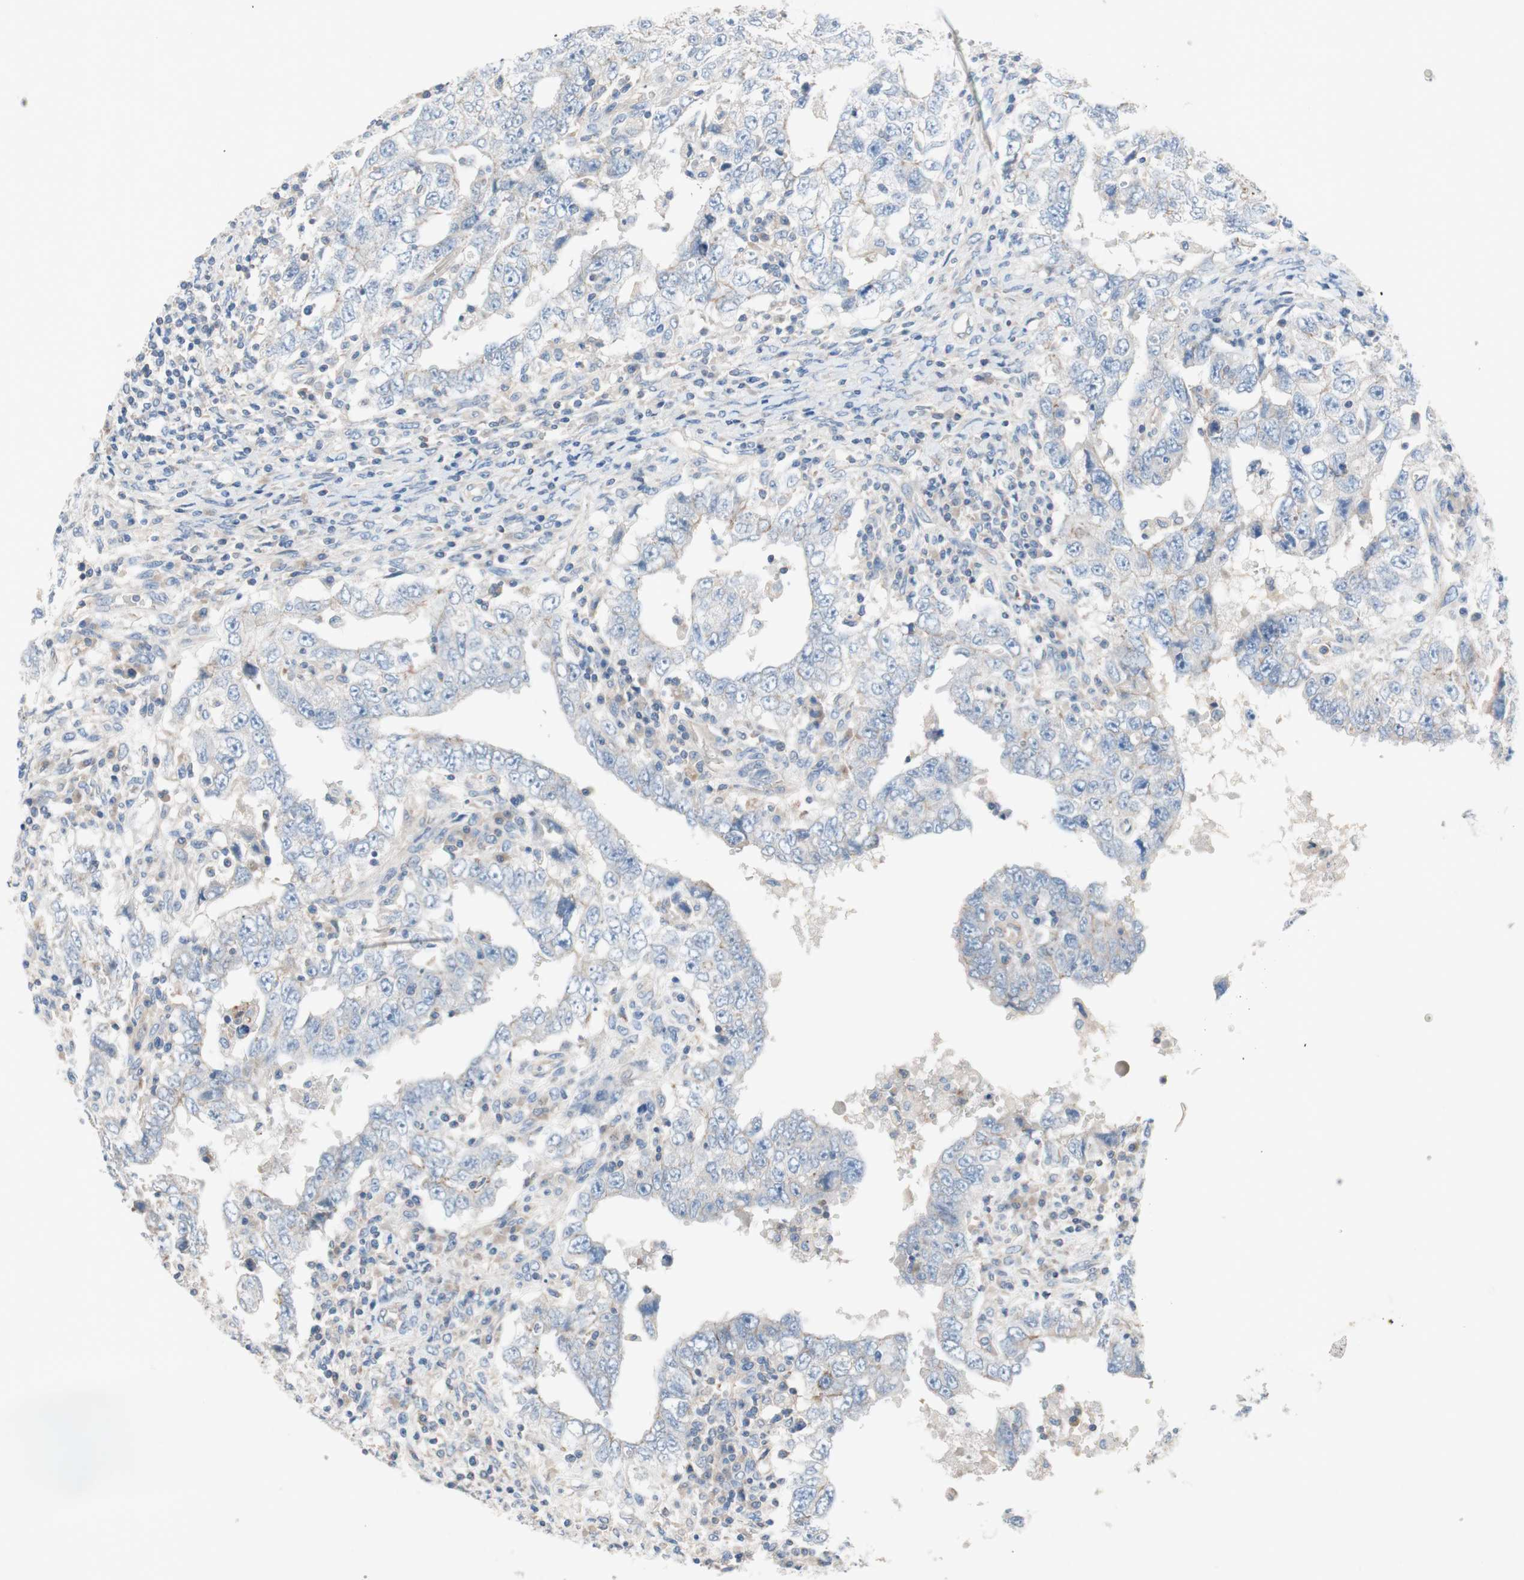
{"staining": {"intensity": "negative", "quantity": "none", "location": "none"}, "tissue": "testis cancer", "cell_type": "Tumor cells", "image_type": "cancer", "snomed": [{"axis": "morphology", "description": "Carcinoma, Embryonal, NOS"}, {"axis": "topography", "description": "Testis"}], "caption": "Protein analysis of testis embryonal carcinoma exhibits no significant expression in tumor cells.", "gene": "GLUL", "patient": {"sex": "male", "age": 26}}